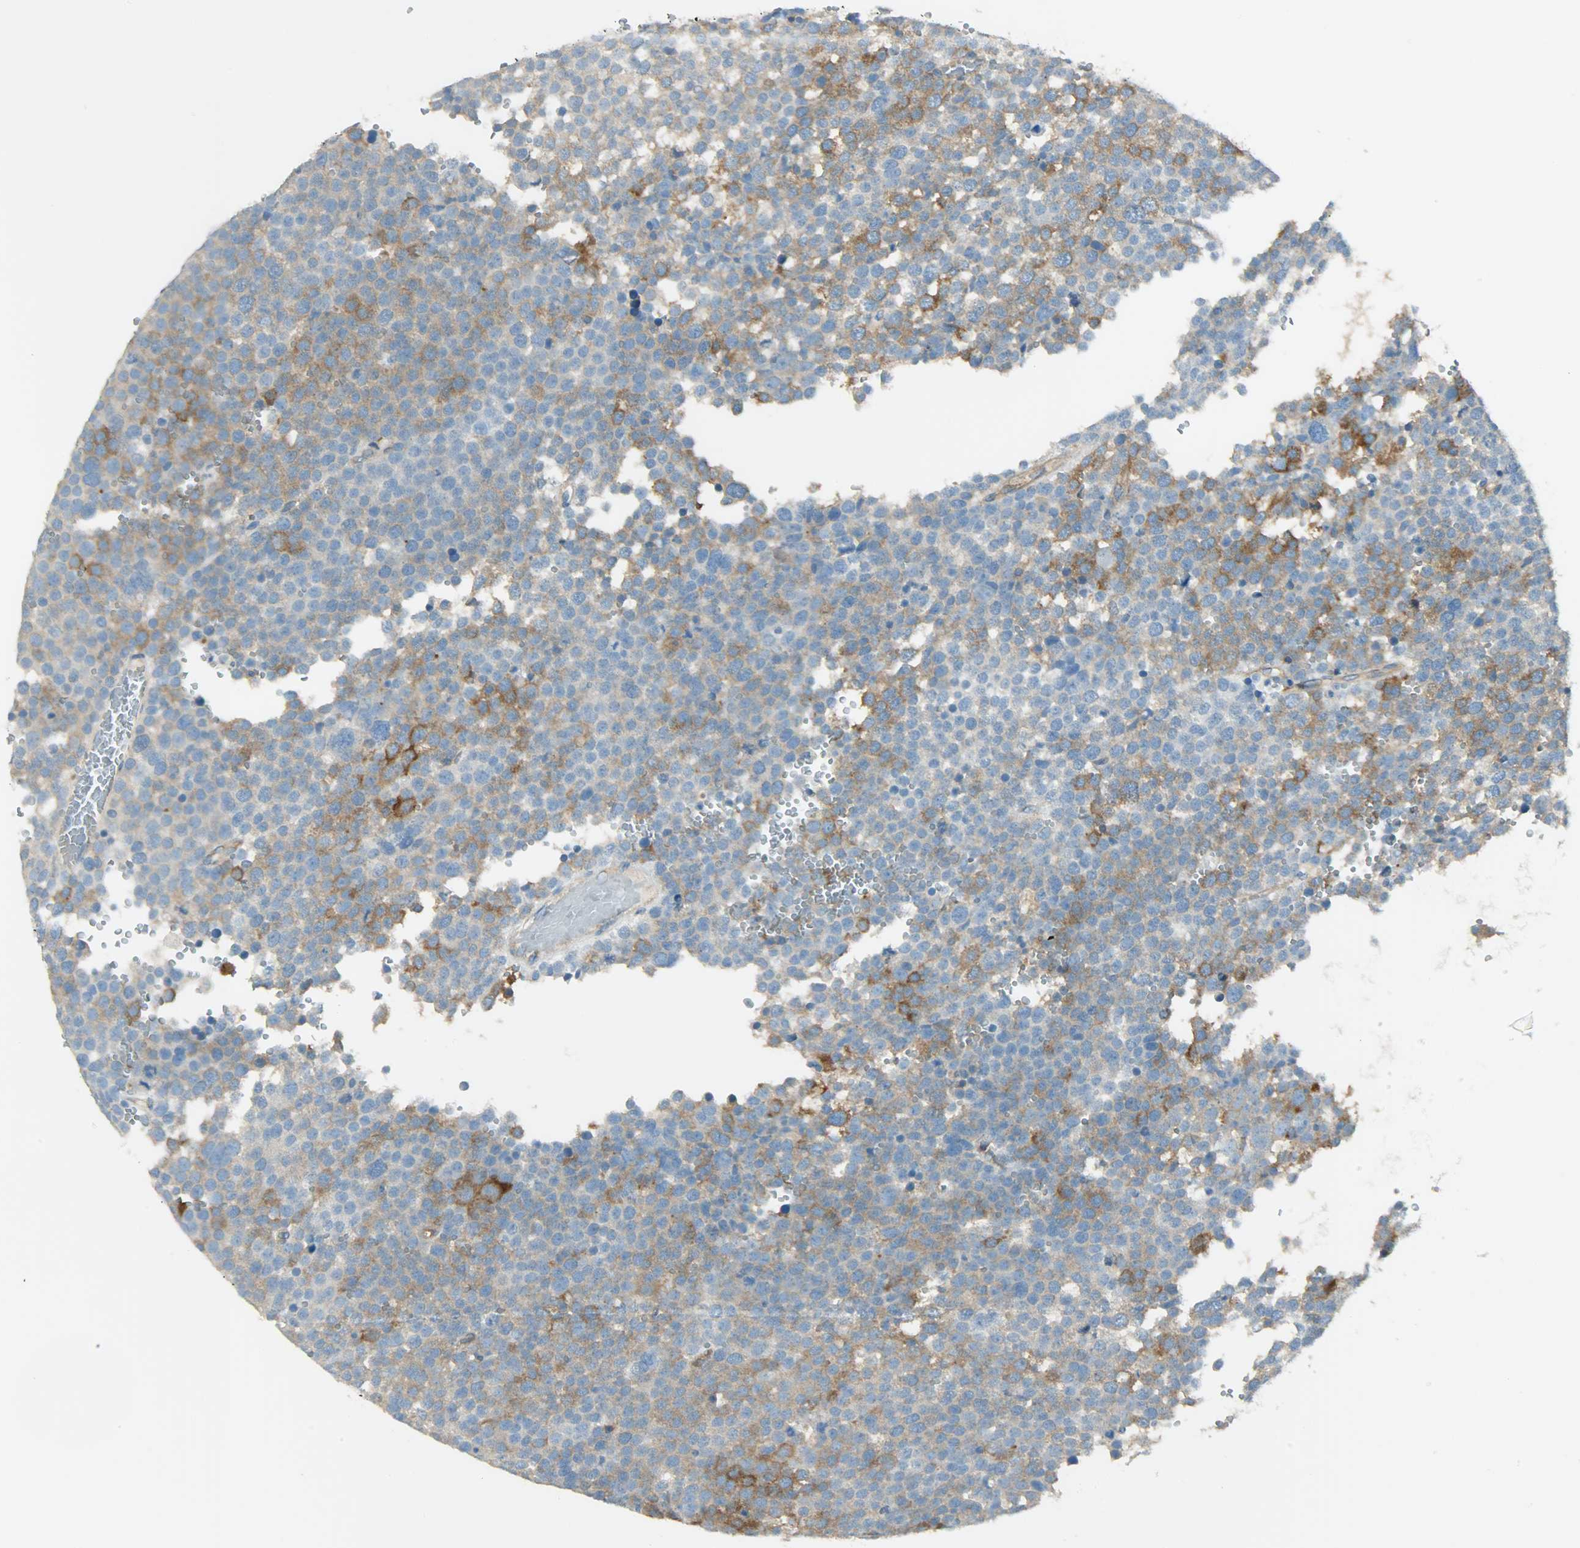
{"staining": {"intensity": "moderate", "quantity": ">75%", "location": "cytoplasmic/membranous"}, "tissue": "testis cancer", "cell_type": "Tumor cells", "image_type": "cancer", "snomed": [{"axis": "morphology", "description": "Seminoma, NOS"}, {"axis": "topography", "description": "Testis"}], "caption": "Protein analysis of testis cancer (seminoma) tissue displays moderate cytoplasmic/membranous expression in about >75% of tumor cells.", "gene": "TSC22D2", "patient": {"sex": "male", "age": 71}}